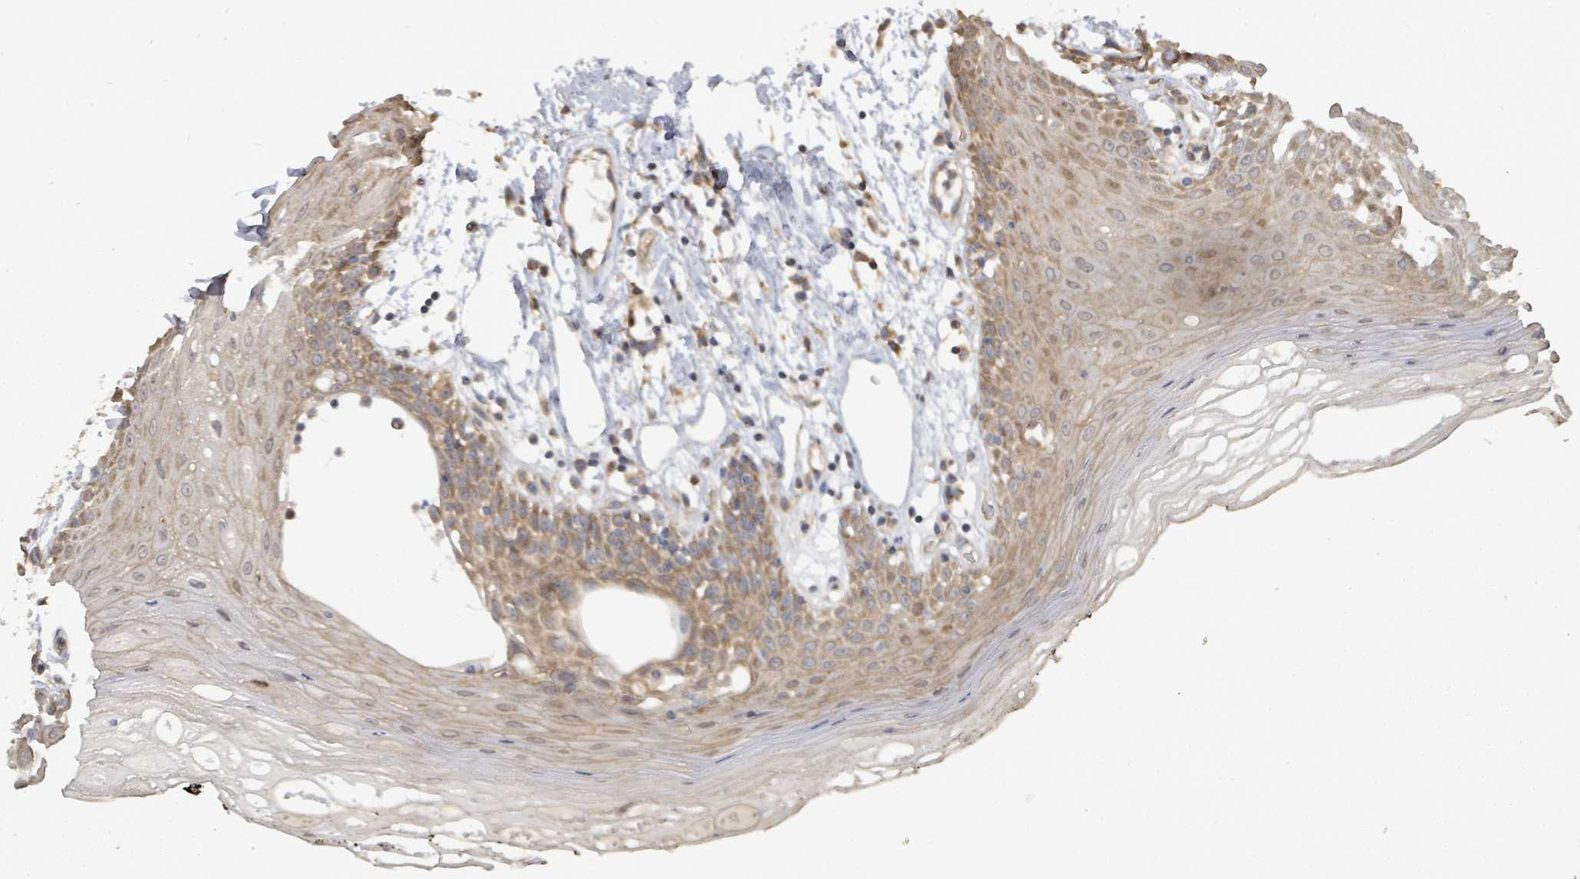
{"staining": {"intensity": "moderate", "quantity": "25%-75%", "location": "cytoplasmic/membranous"}, "tissue": "oral mucosa", "cell_type": "Squamous epithelial cells", "image_type": "normal", "snomed": [{"axis": "morphology", "description": "Normal tissue, NOS"}, {"axis": "topography", "description": "Oral tissue"}, {"axis": "topography", "description": "Tounge, NOS"}], "caption": "Immunohistochemistry of unremarkable oral mucosa shows medium levels of moderate cytoplasmic/membranous staining in about 25%-75% of squamous epithelial cells. Nuclei are stained in blue.", "gene": "EIF3CL", "patient": {"sex": "female", "age": 59}}